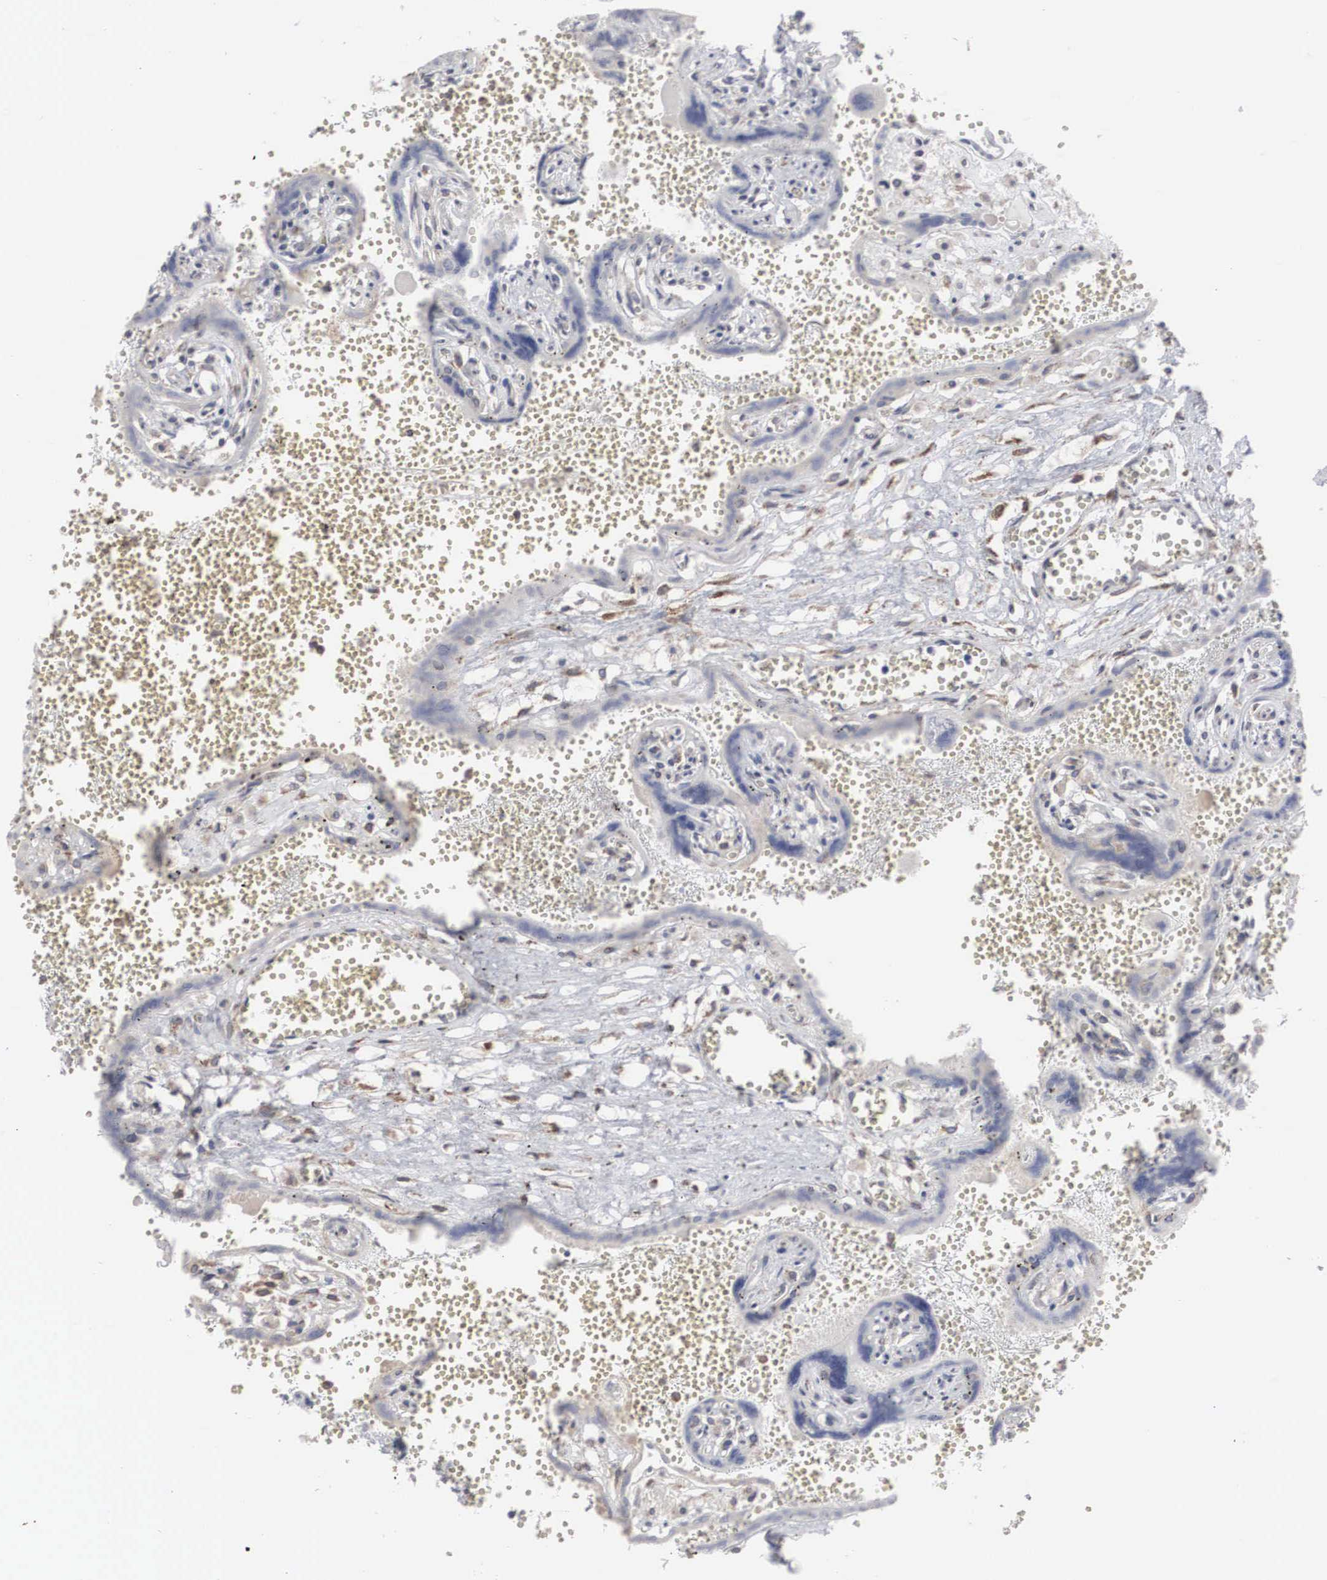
{"staining": {"intensity": "weak", "quantity": "25%-75%", "location": "cytoplasmic/membranous"}, "tissue": "placenta", "cell_type": "Decidual cells", "image_type": "normal", "snomed": [{"axis": "morphology", "description": "Normal tissue, NOS"}, {"axis": "topography", "description": "Placenta"}], "caption": "Protein expression analysis of normal placenta shows weak cytoplasmic/membranous staining in approximately 25%-75% of decidual cells.", "gene": "CTAGE15", "patient": {"sex": "female", "age": 40}}